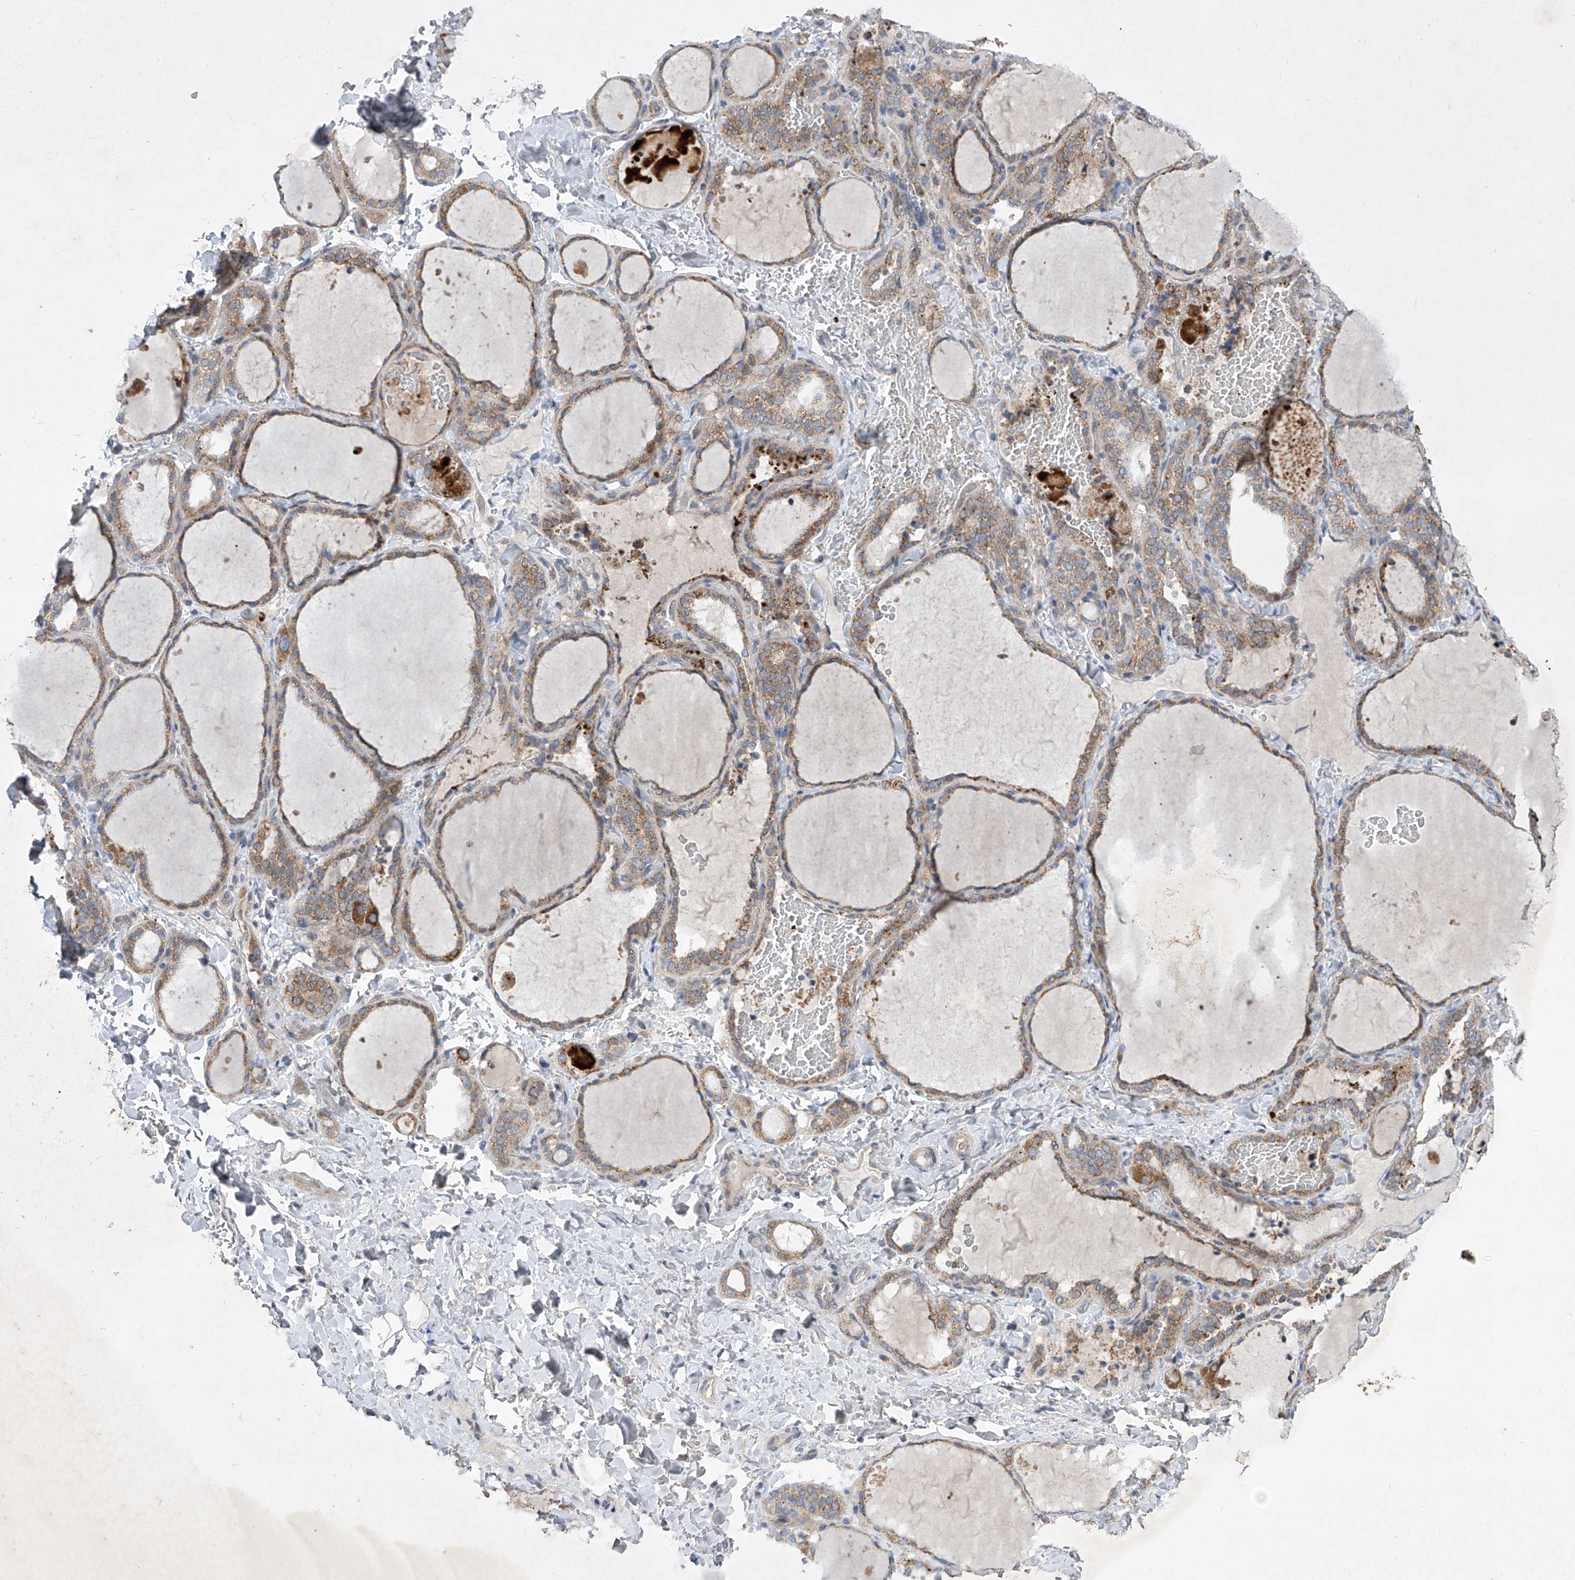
{"staining": {"intensity": "weak", "quantity": ">75%", "location": "cytoplasmic/membranous"}, "tissue": "thyroid gland", "cell_type": "Glandular cells", "image_type": "normal", "snomed": [{"axis": "morphology", "description": "Normal tissue, NOS"}, {"axis": "topography", "description": "Thyroid gland"}], "caption": "About >75% of glandular cells in benign human thyroid gland reveal weak cytoplasmic/membranous protein positivity as visualized by brown immunohistochemical staining.", "gene": "COQ3", "patient": {"sex": "female", "age": 22}}